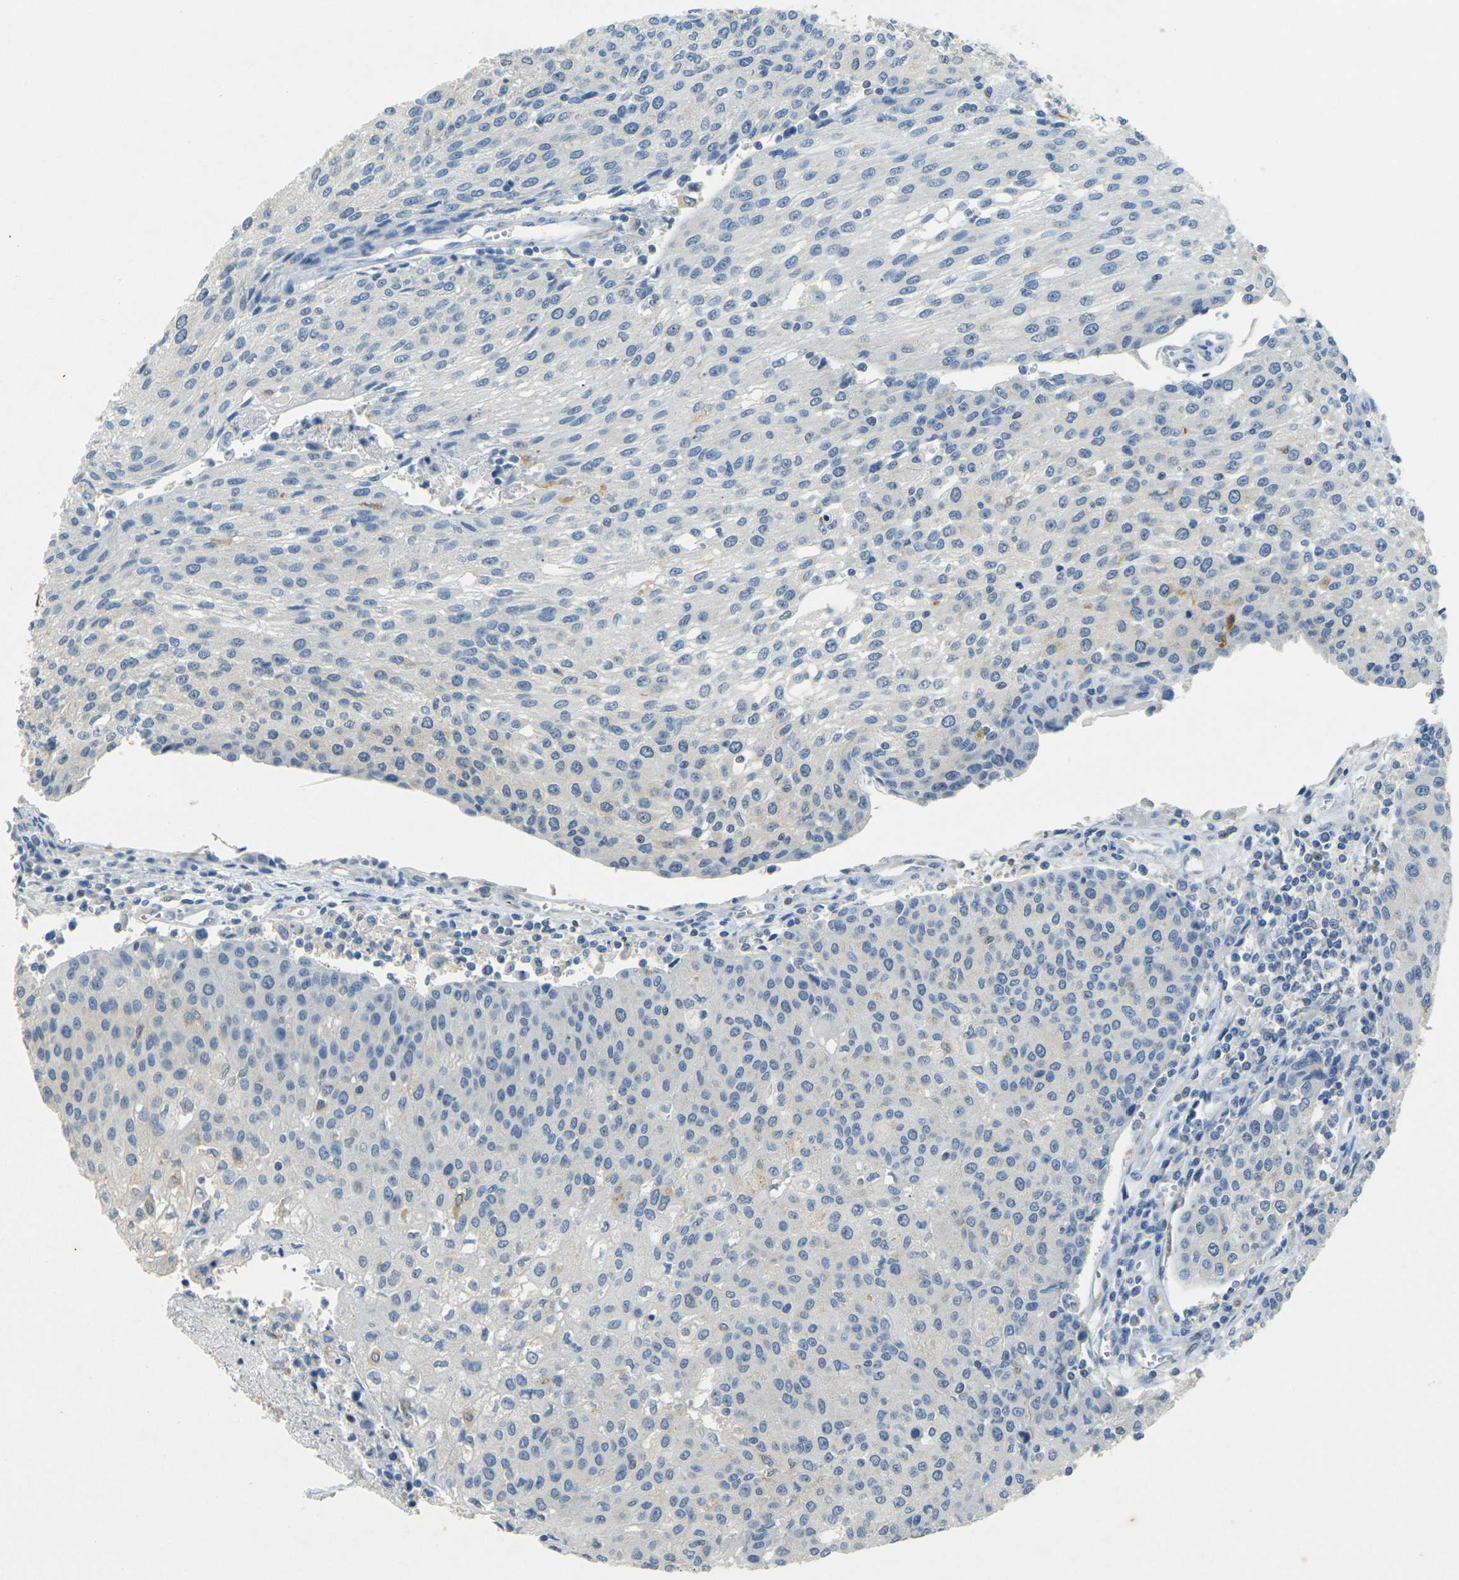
{"staining": {"intensity": "negative", "quantity": "none", "location": "none"}, "tissue": "urothelial cancer", "cell_type": "Tumor cells", "image_type": "cancer", "snomed": [{"axis": "morphology", "description": "Urothelial carcinoma, High grade"}, {"axis": "topography", "description": "Urinary bladder"}], "caption": "The immunohistochemistry histopathology image has no significant positivity in tumor cells of high-grade urothelial carcinoma tissue.", "gene": "SORT1", "patient": {"sex": "female", "age": 85}}